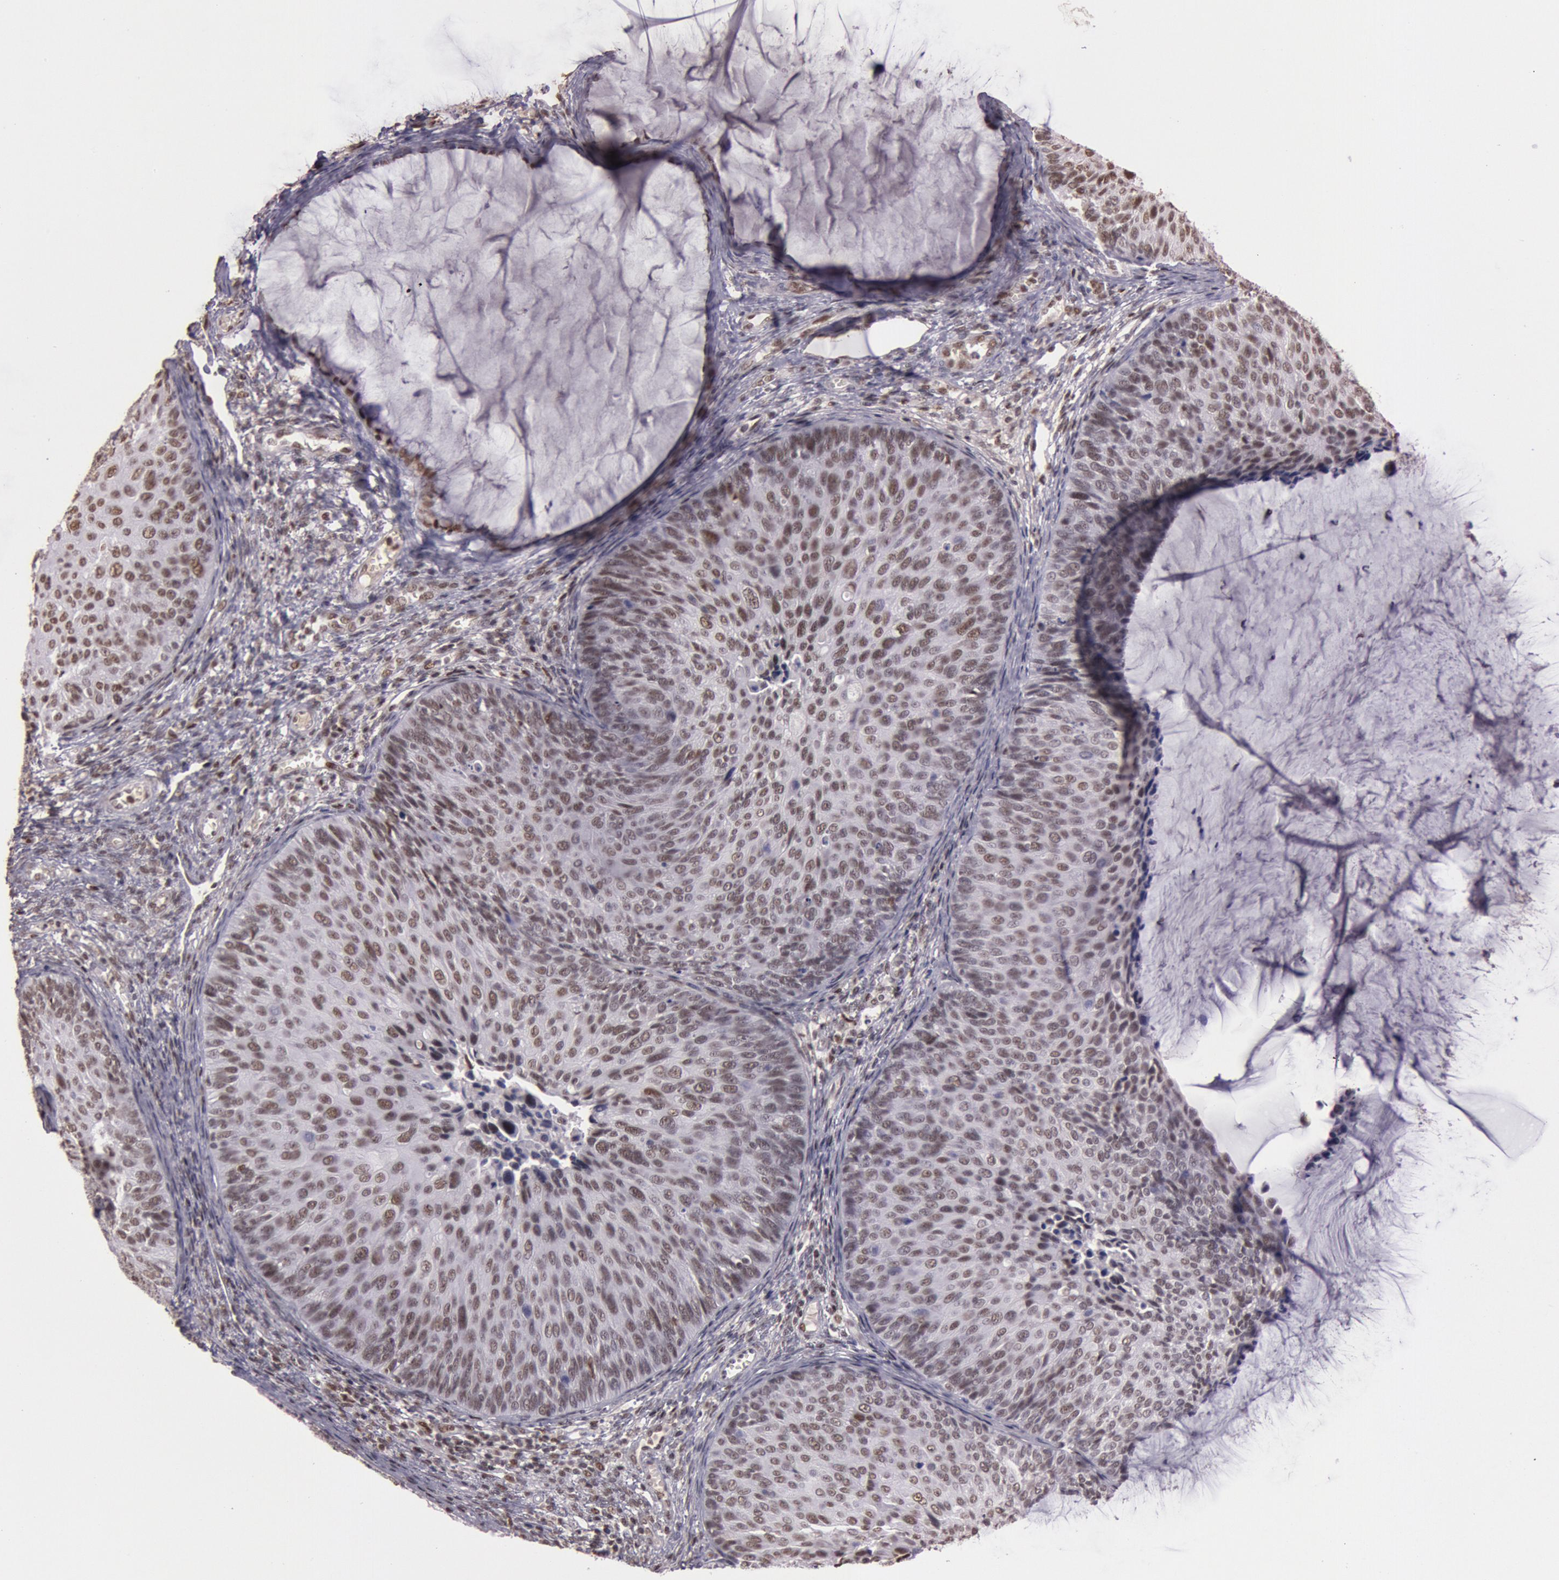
{"staining": {"intensity": "moderate", "quantity": ">75%", "location": "nuclear"}, "tissue": "cervical cancer", "cell_type": "Tumor cells", "image_type": "cancer", "snomed": [{"axis": "morphology", "description": "Squamous cell carcinoma, NOS"}, {"axis": "topography", "description": "Cervix"}], "caption": "High-power microscopy captured an immunohistochemistry image of cervical squamous cell carcinoma, revealing moderate nuclear expression in about >75% of tumor cells.", "gene": "TASL", "patient": {"sex": "female", "age": 36}}